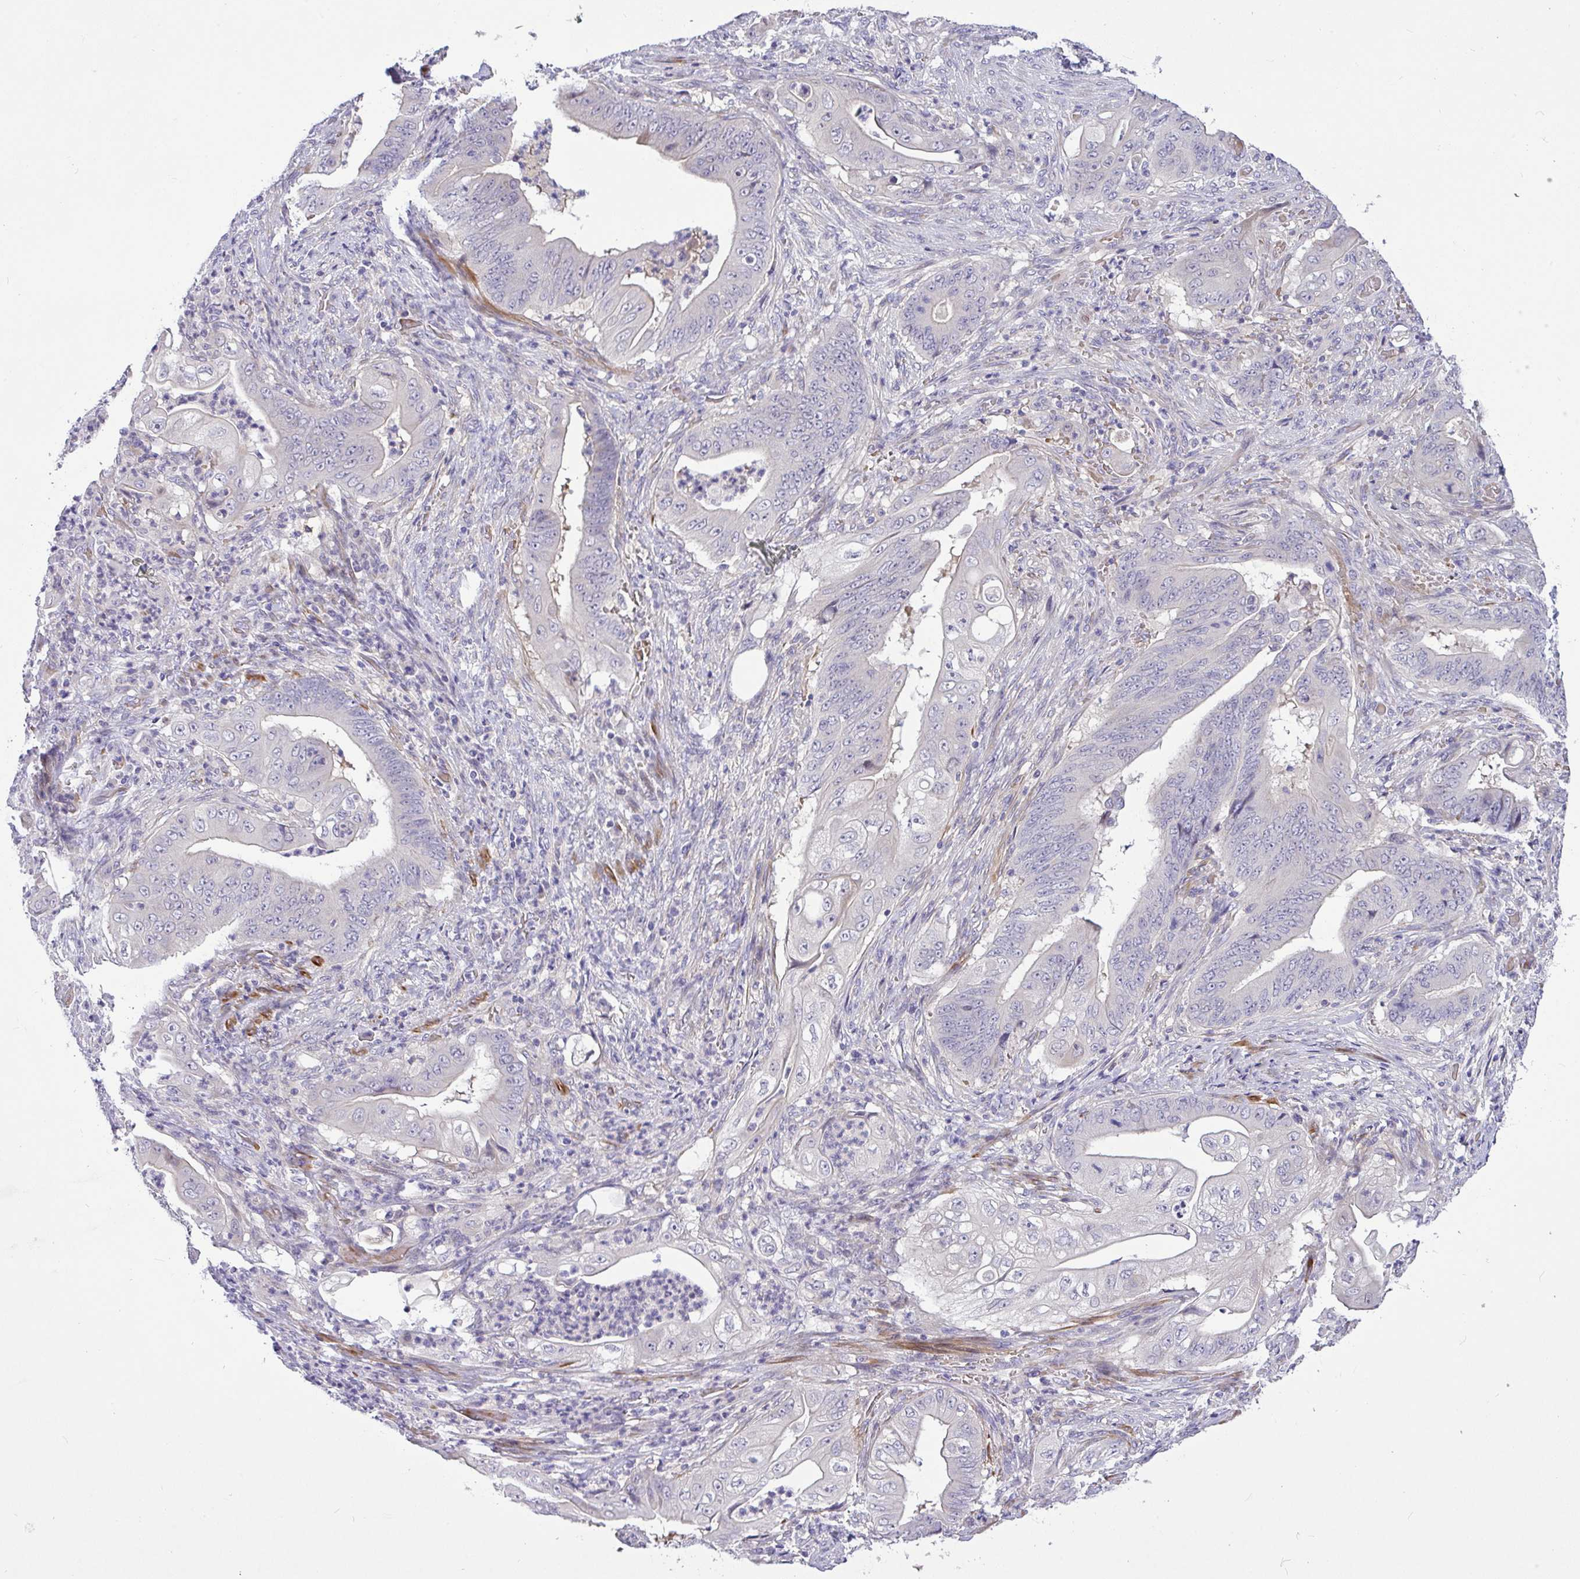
{"staining": {"intensity": "negative", "quantity": "none", "location": "none"}, "tissue": "stomach cancer", "cell_type": "Tumor cells", "image_type": "cancer", "snomed": [{"axis": "morphology", "description": "Adenocarcinoma, NOS"}, {"axis": "topography", "description": "Stomach"}], "caption": "Immunohistochemistry of stomach cancer (adenocarcinoma) exhibits no staining in tumor cells.", "gene": "MOCS1", "patient": {"sex": "female", "age": 73}}